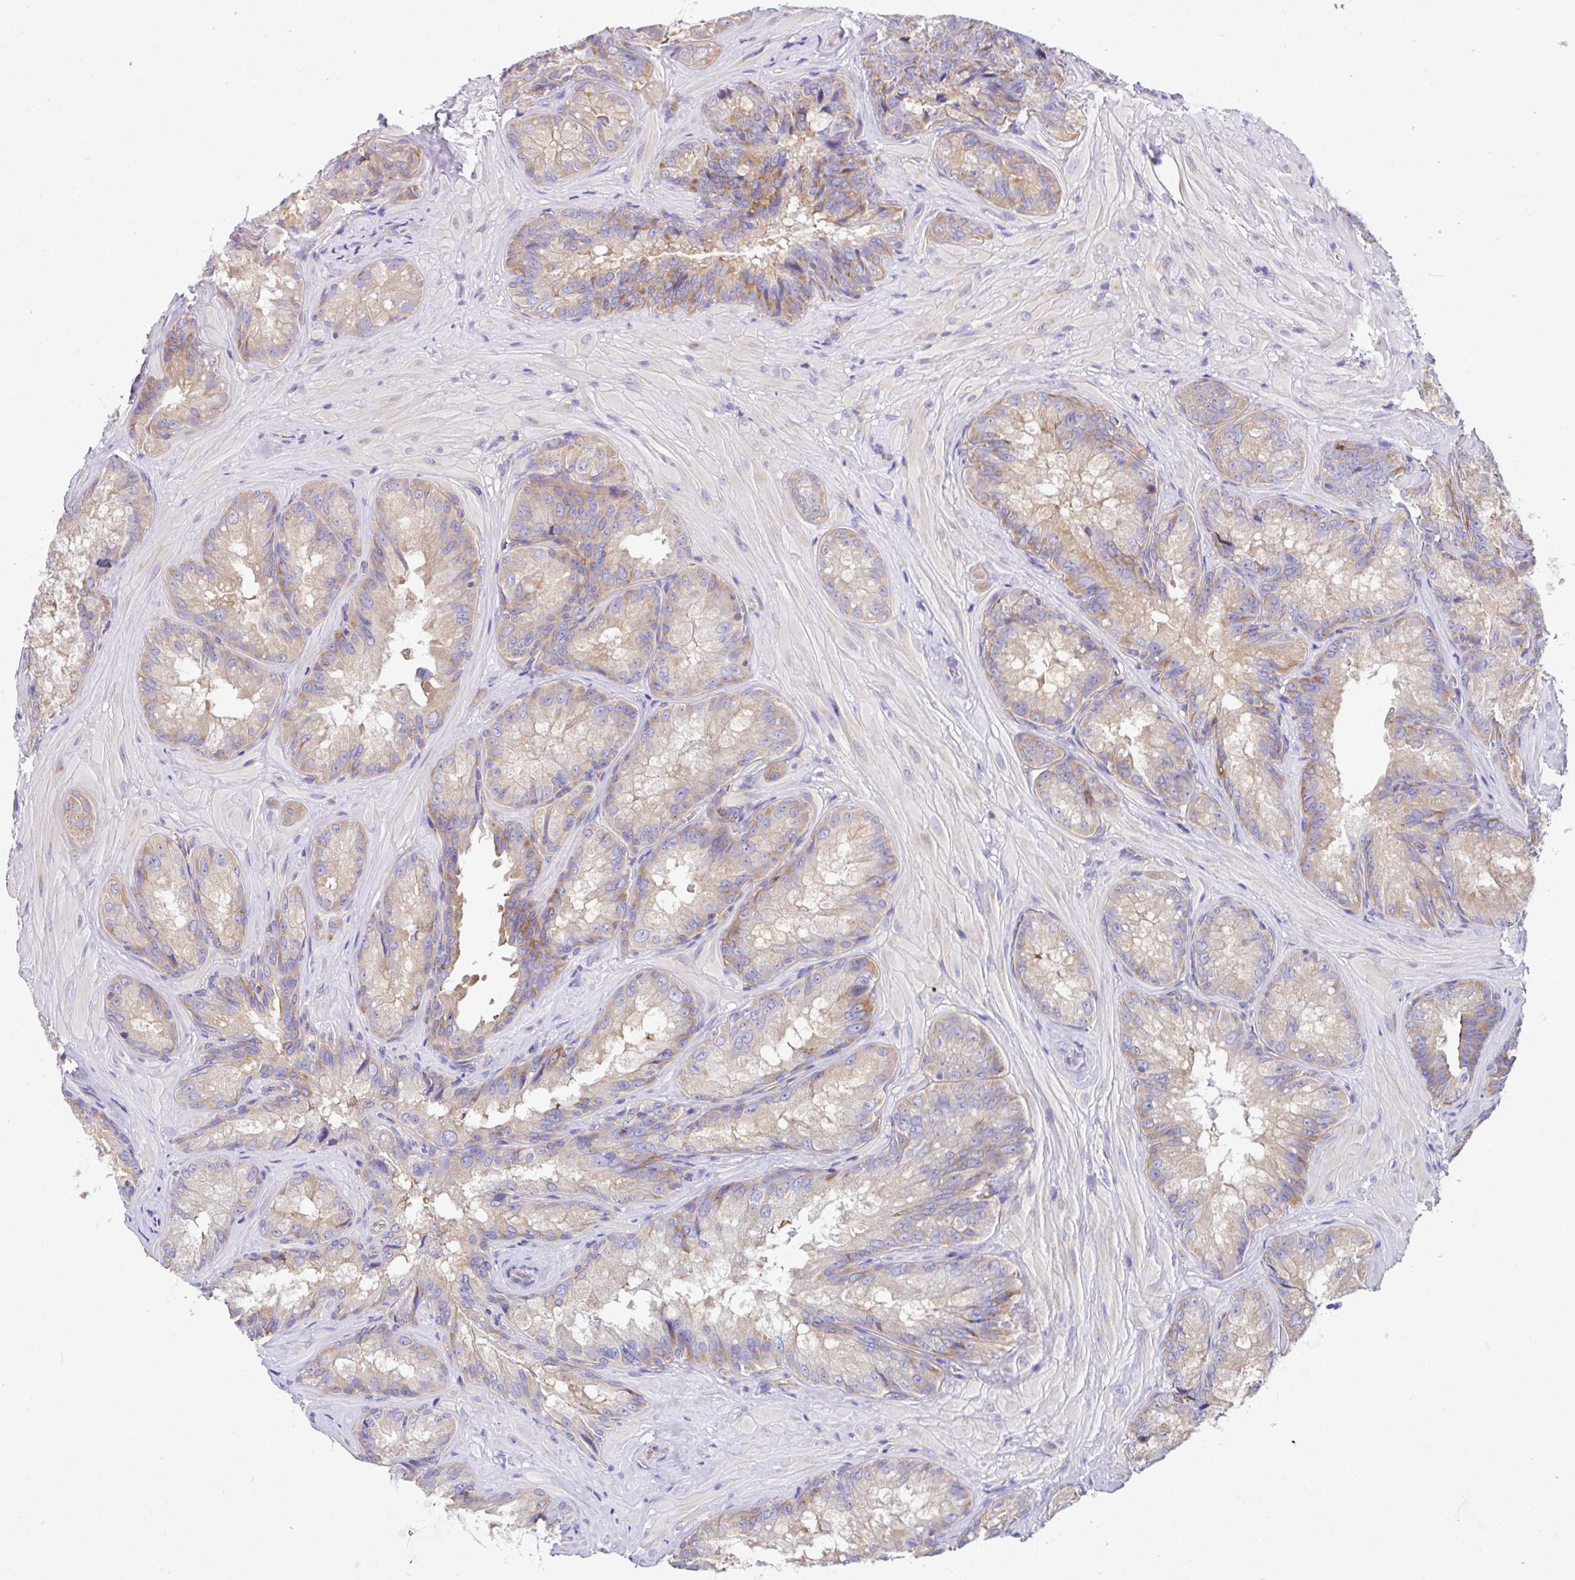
{"staining": {"intensity": "moderate", "quantity": "25%-75%", "location": "cytoplasmic/membranous"}, "tissue": "seminal vesicle", "cell_type": "Glandular cells", "image_type": "normal", "snomed": [{"axis": "morphology", "description": "Normal tissue, NOS"}, {"axis": "topography", "description": "Seminal veicle"}], "caption": "Immunohistochemical staining of normal human seminal vesicle displays 25%-75% levels of moderate cytoplasmic/membranous protein expression in about 25%-75% of glandular cells. The staining was performed using DAB to visualize the protein expression in brown, while the nuclei were stained in blue with hematoxylin (Magnification: 20x).", "gene": "GFPT2", "patient": {"sex": "male", "age": 47}}